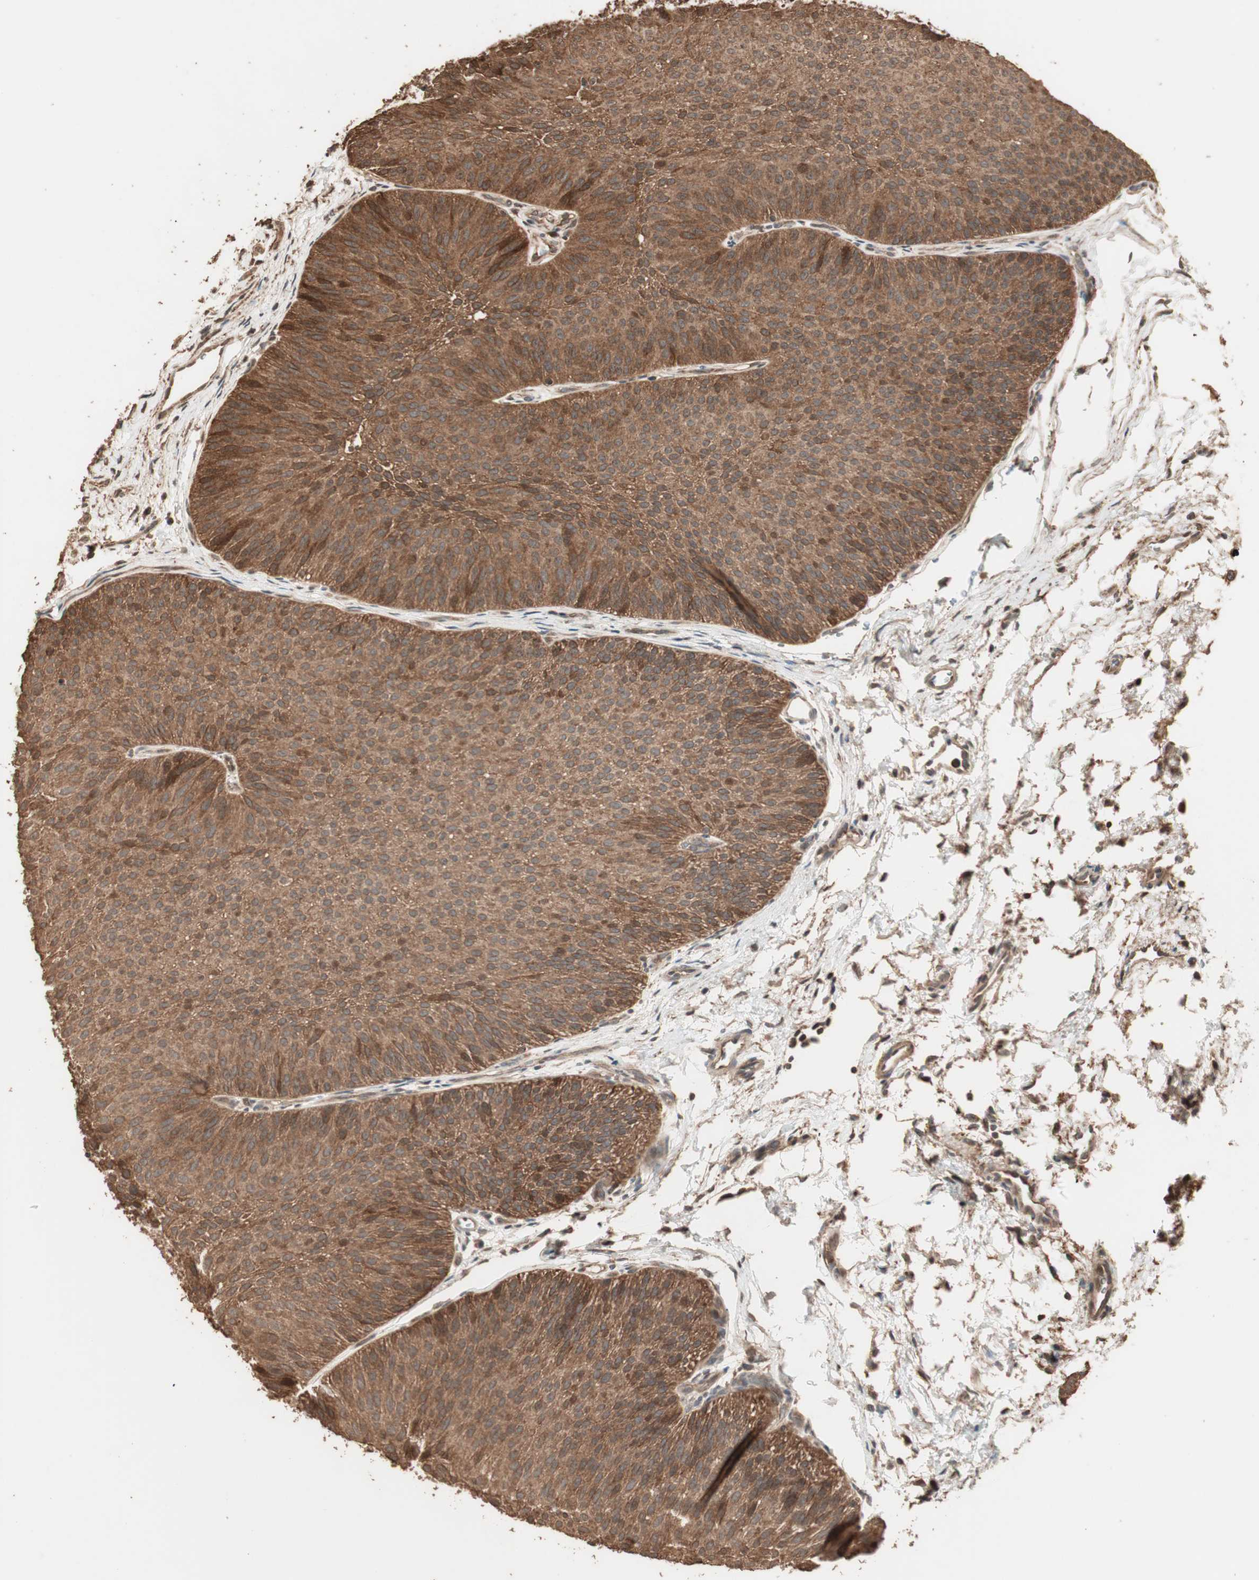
{"staining": {"intensity": "strong", "quantity": ">75%", "location": "cytoplasmic/membranous"}, "tissue": "urothelial cancer", "cell_type": "Tumor cells", "image_type": "cancer", "snomed": [{"axis": "morphology", "description": "Urothelial carcinoma, Low grade"}, {"axis": "topography", "description": "Urinary bladder"}], "caption": "Urothelial cancer stained with a protein marker demonstrates strong staining in tumor cells.", "gene": "USP20", "patient": {"sex": "female", "age": 60}}